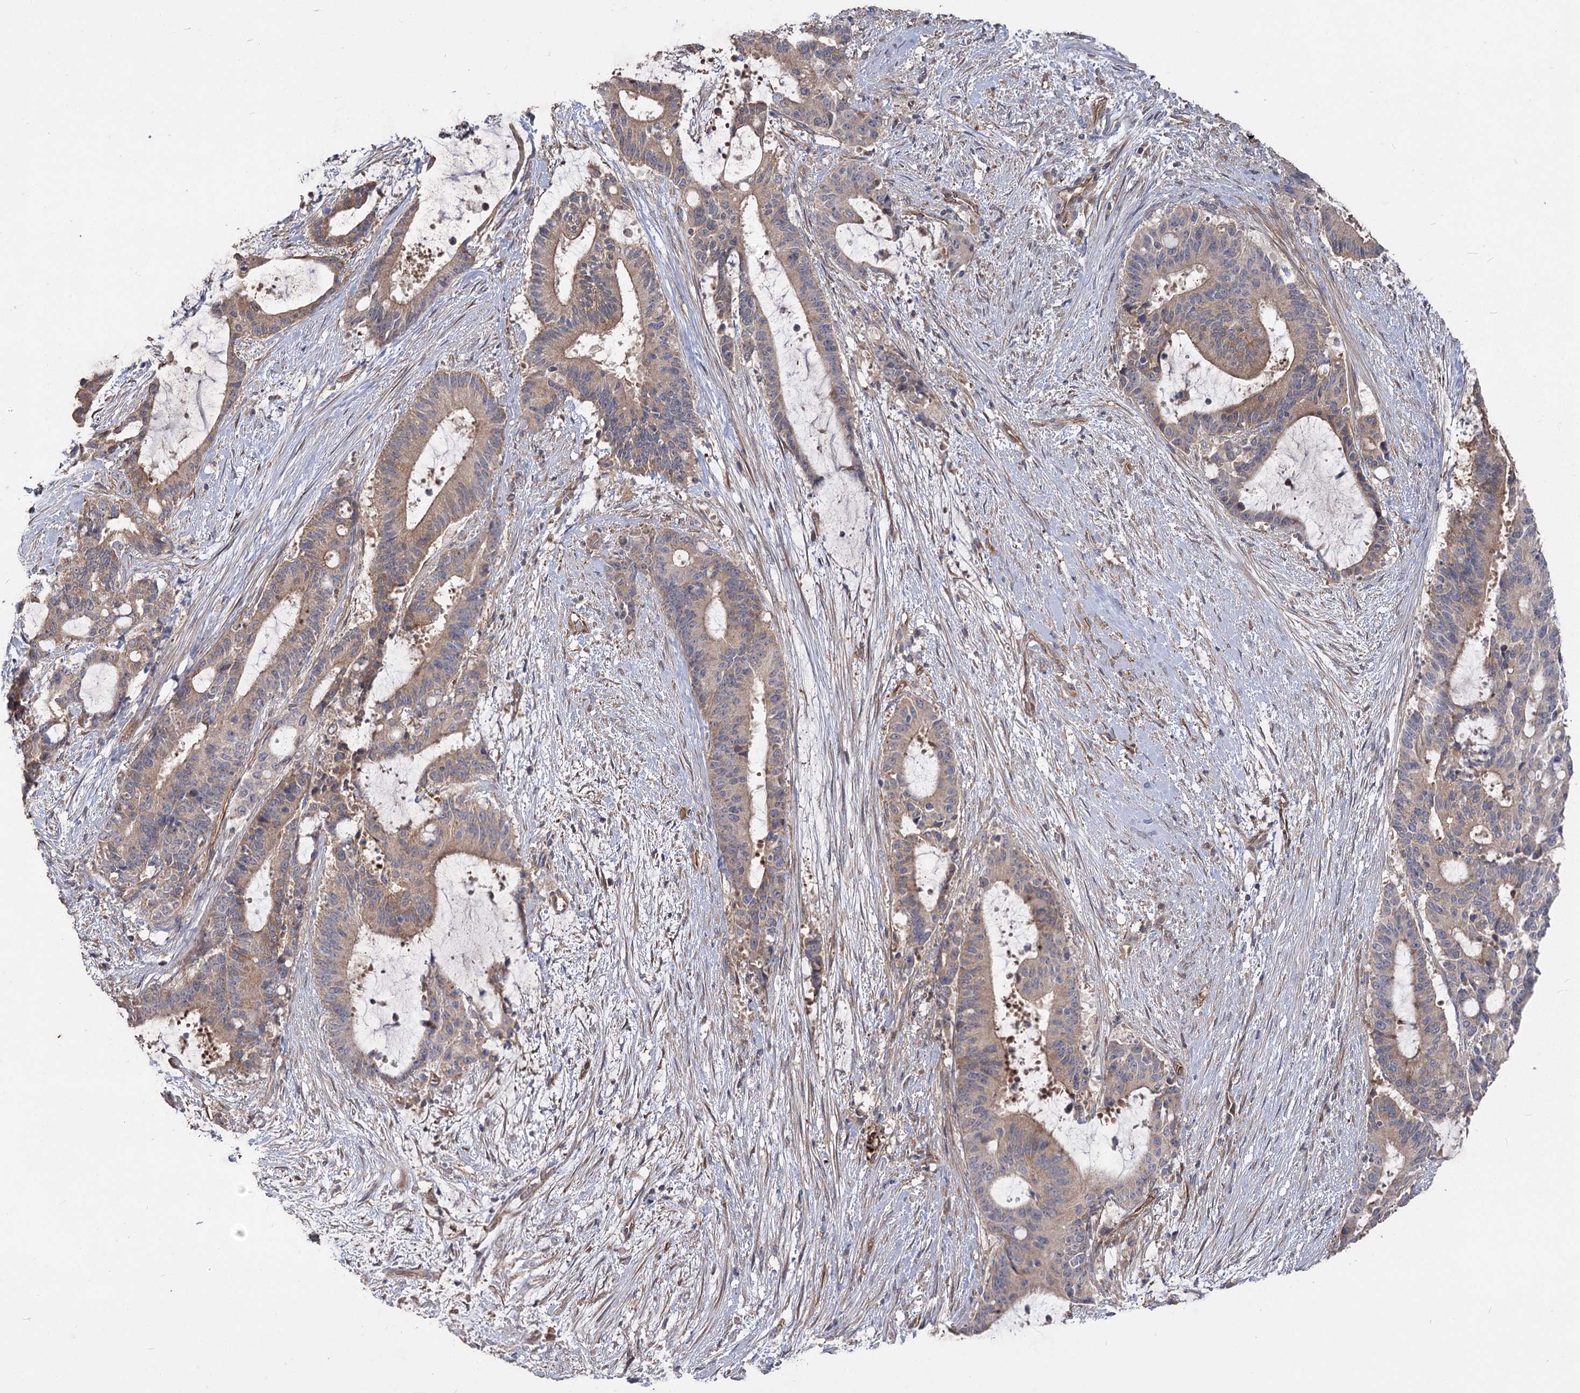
{"staining": {"intensity": "weak", "quantity": "25%-75%", "location": "cytoplasmic/membranous"}, "tissue": "liver cancer", "cell_type": "Tumor cells", "image_type": "cancer", "snomed": [{"axis": "morphology", "description": "Normal tissue, NOS"}, {"axis": "morphology", "description": "Cholangiocarcinoma"}, {"axis": "topography", "description": "Liver"}, {"axis": "topography", "description": "Peripheral nerve tissue"}], "caption": "Protein staining by immunohistochemistry (IHC) reveals weak cytoplasmic/membranous expression in about 25%-75% of tumor cells in liver cholangiocarcinoma.", "gene": "RIN2", "patient": {"sex": "female", "age": 73}}